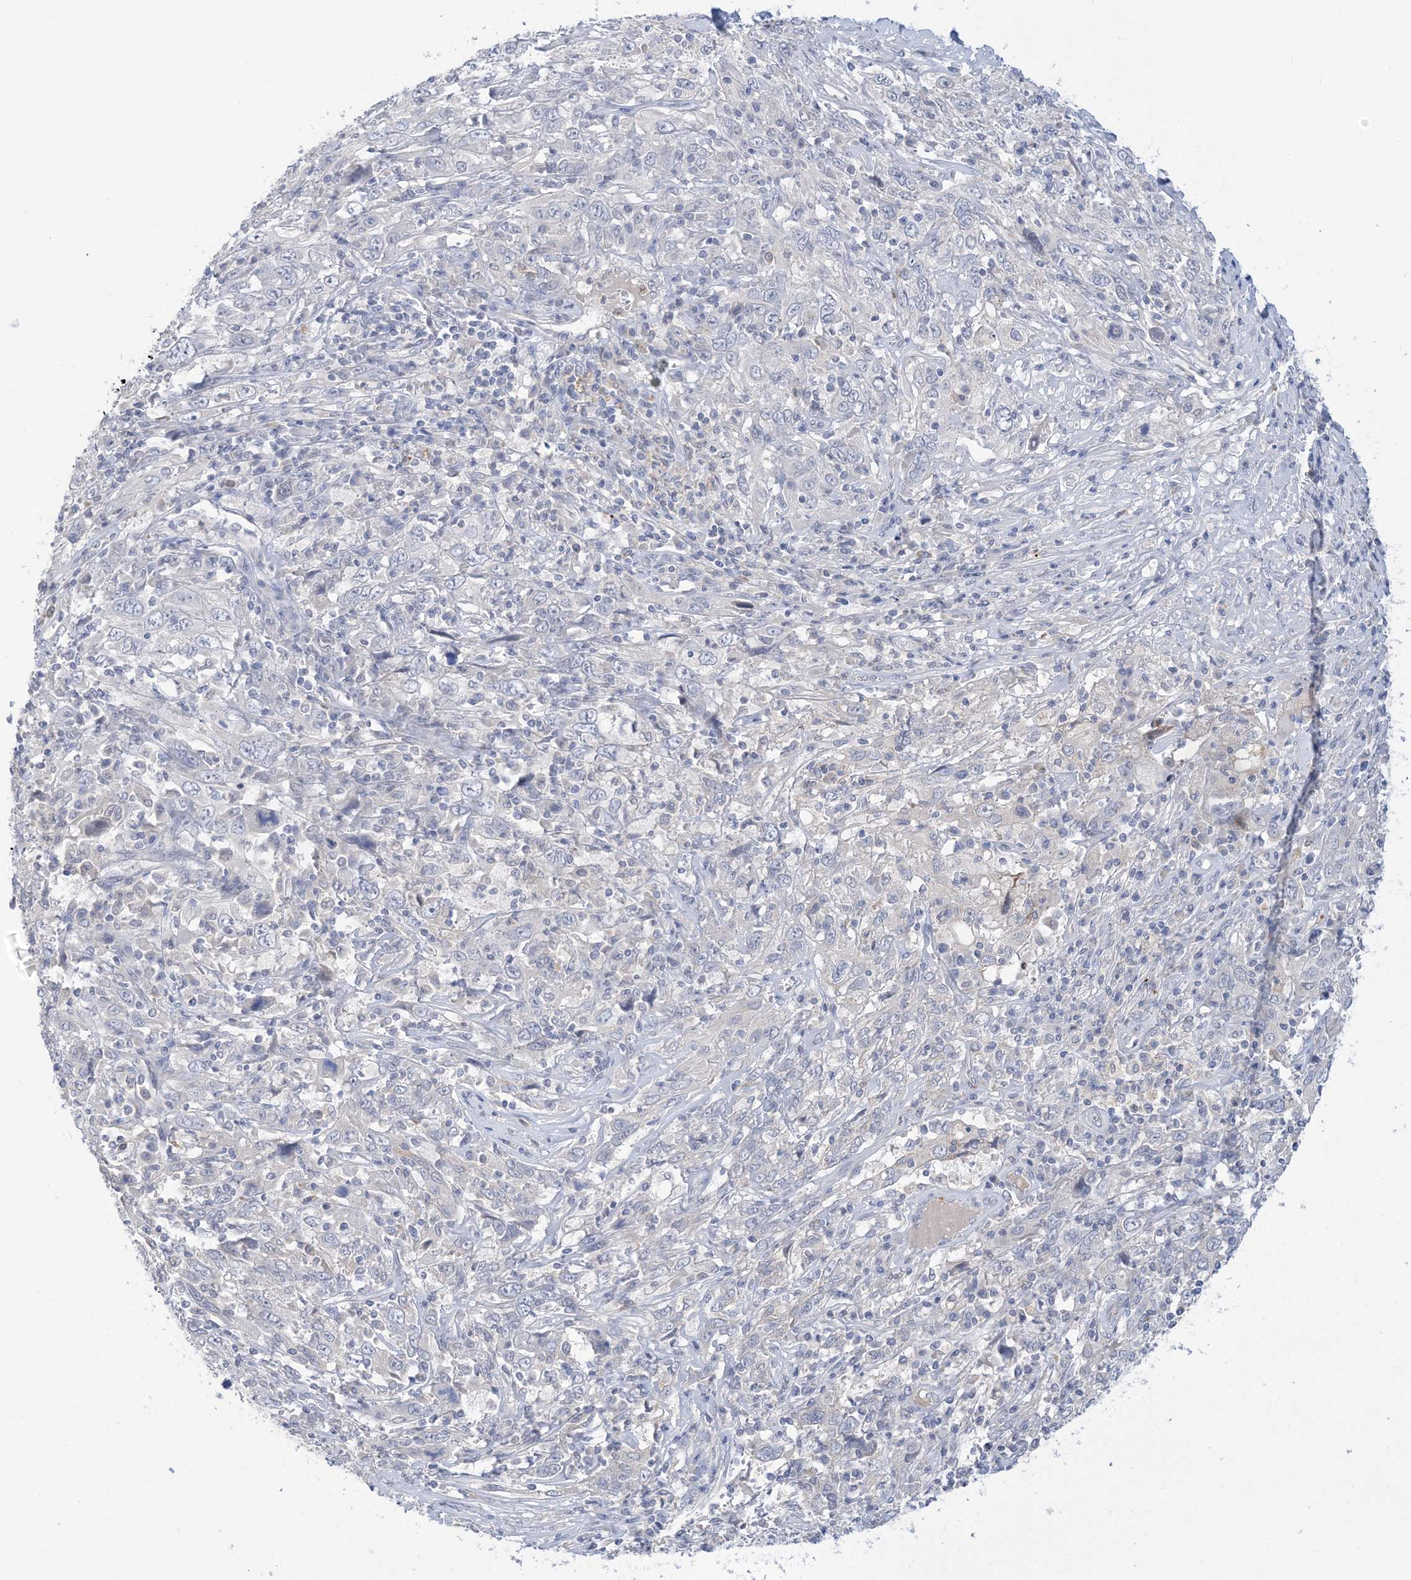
{"staining": {"intensity": "negative", "quantity": "none", "location": "none"}, "tissue": "cervical cancer", "cell_type": "Tumor cells", "image_type": "cancer", "snomed": [{"axis": "morphology", "description": "Squamous cell carcinoma, NOS"}, {"axis": "topography", "description": "Cervix"}], "caption": "Tumor cells show no significant staining in cervical squamous cell carcinoma.", "gene": "TTYH1", "patient": {"sex": "female", "age": 46}}